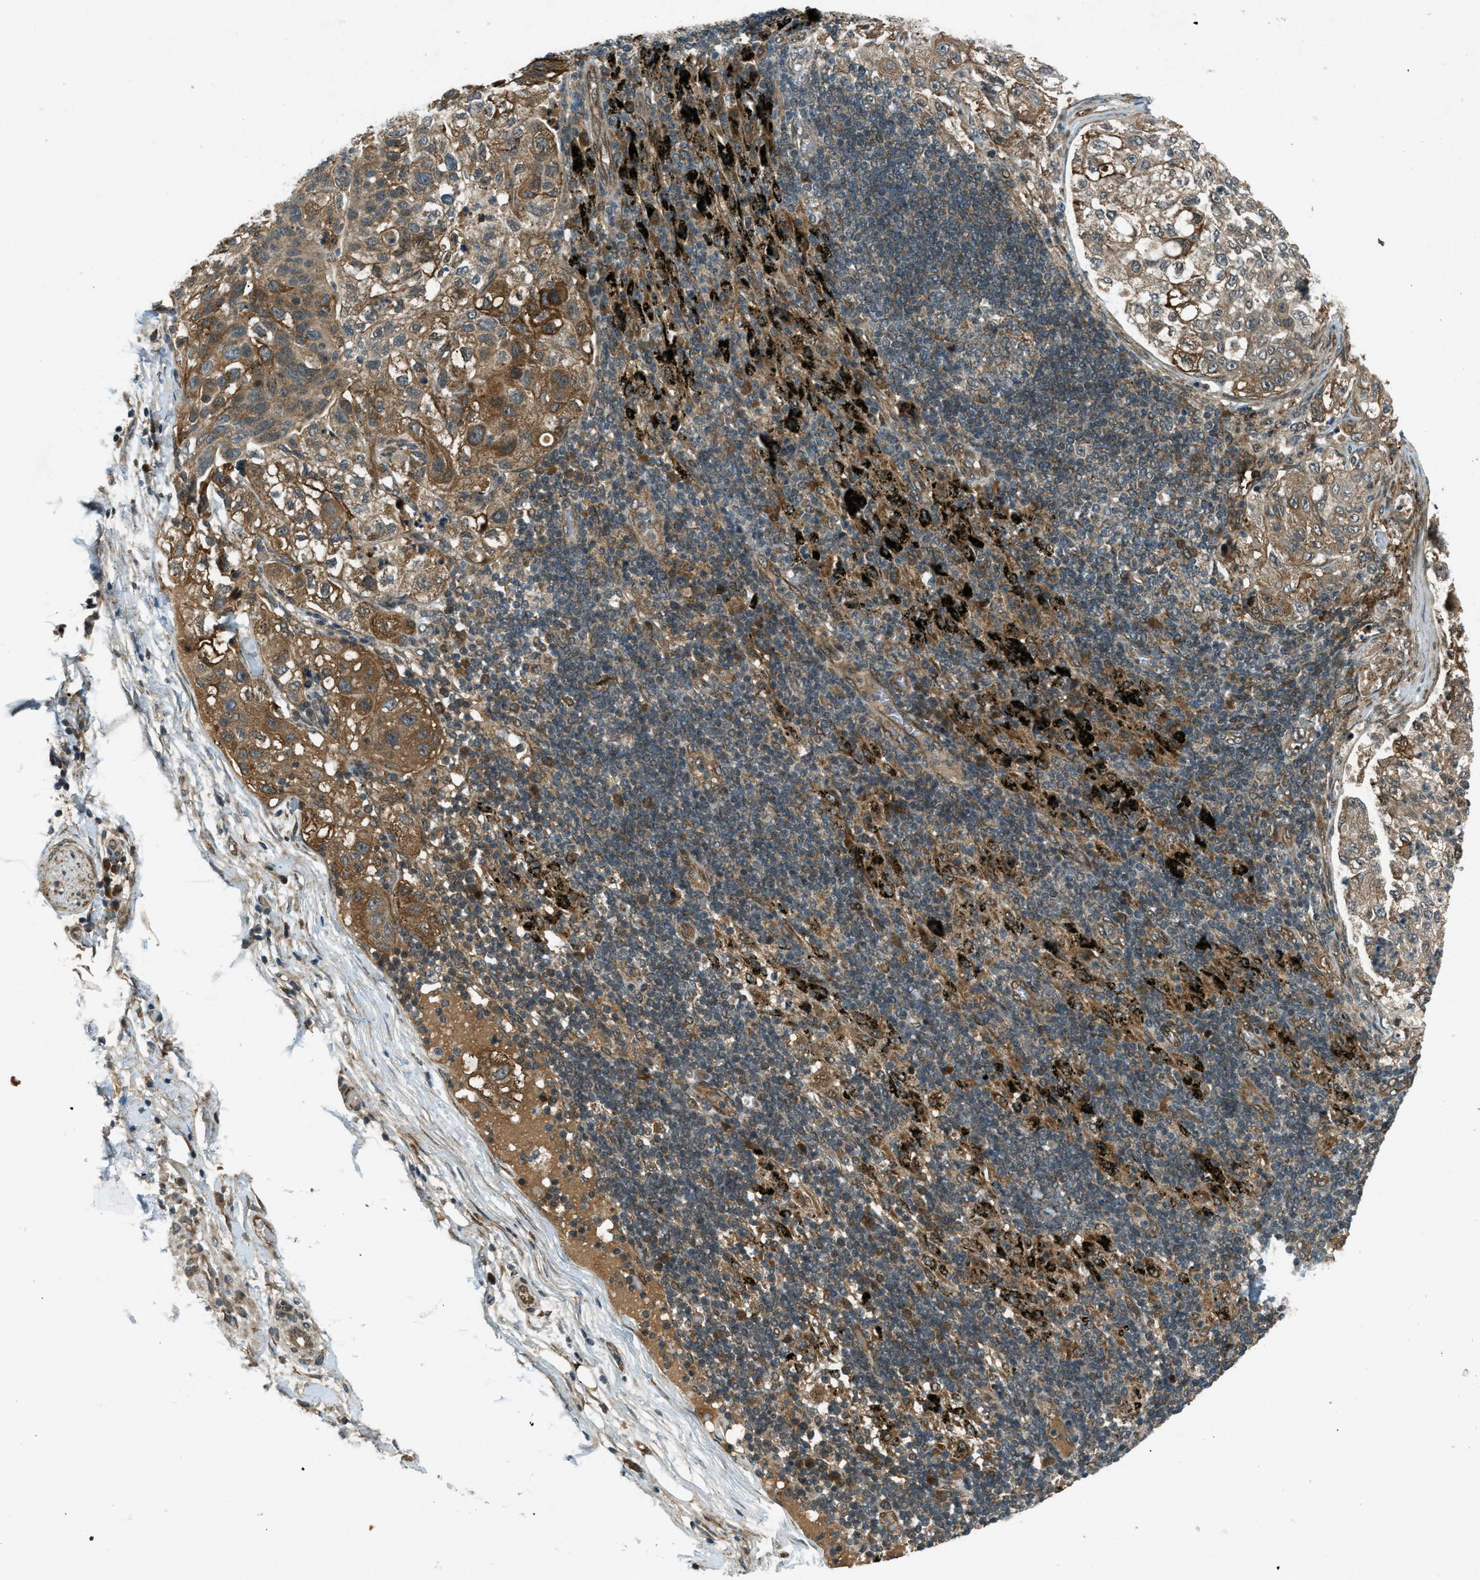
{"staining": {"intensity": "moderate", "quantity": ">75%", "location": "cytoplasmic/membranous"}, "tissue": "lung cancer", "cell_type": "Tumor cells", "image_type": "cancer", "snomed": [{"axis": "morphology", "description": "Inflammation, NOS"}, {"axis": "morphology", "description": "Squamous cell carcinoma, NOS"}, {"axis": "topography", "description": "Lymph node"}, {"axis": "topography", "description": "Soft tissue"}, {"axis": "topography", "description": "Lung"}], "caption": "Immunohistochemical staining of human lung cancer reveals moderate cytoplasmic/membranous protein staining in about >75% of tumor cells. (brown staining indicates protein expression, while blue staining denotes nuclei).", "gene": "EIF2AK3", "patient": {"sex": "male", "age": 66}}